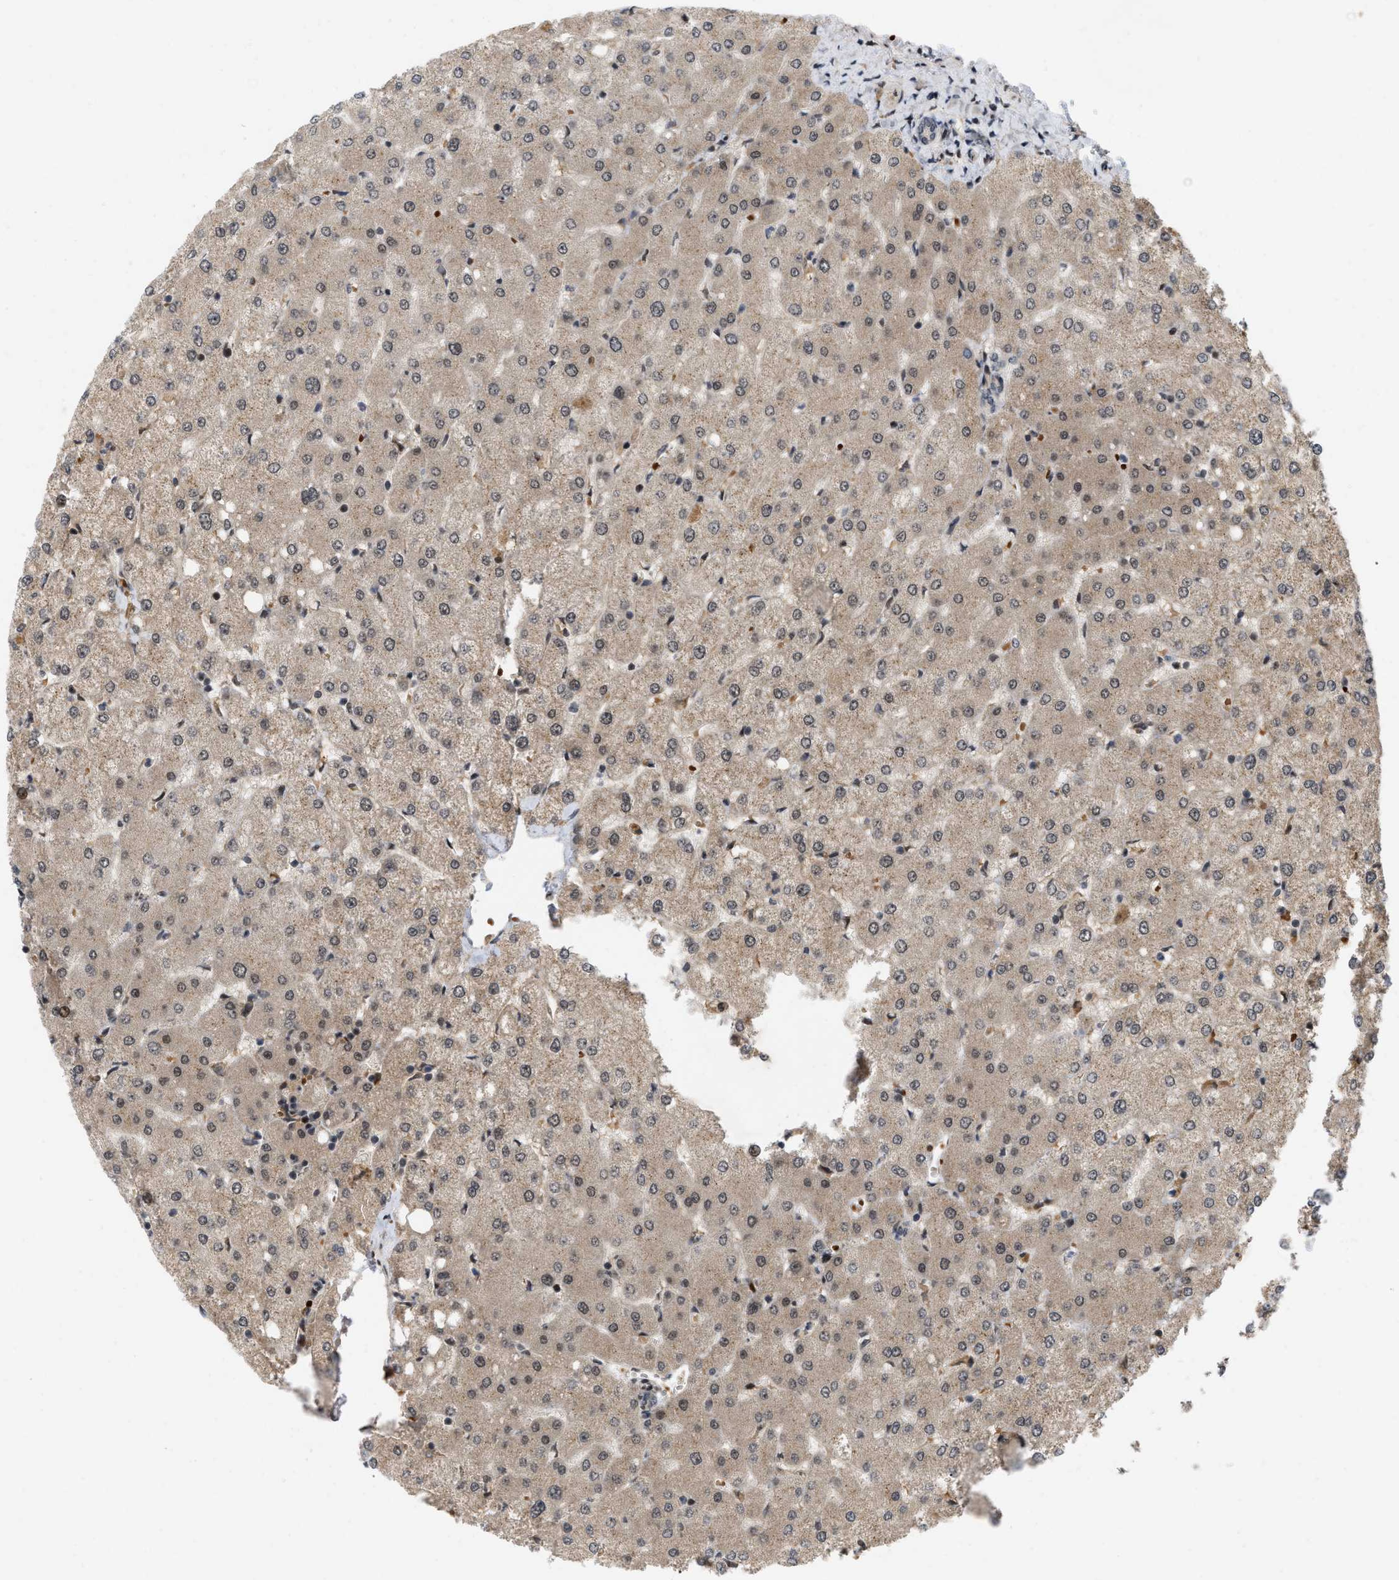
{"staining": {"intensity": "moderate", "quantity": "<25%", "location": "nuclear"}, "tissue": "liver", "cell_type": "Cholangiocytes", "image_type": "normal", "snomed": [{"axis": "morphology", "description": "Normal tissue, NOS"}, {"axis": "topography", "description": "Liver"}], "caption": "High-power microscopy captured an IHC micrograph of unremarkable liver, revealing moderate nuclear positivity in about <25% of cholangiocytes. (Brightfield microscopy of DAB IHC at high magnification).", "gene": "ANKRD11", "patient": {"sex": "female", "age": 54}}